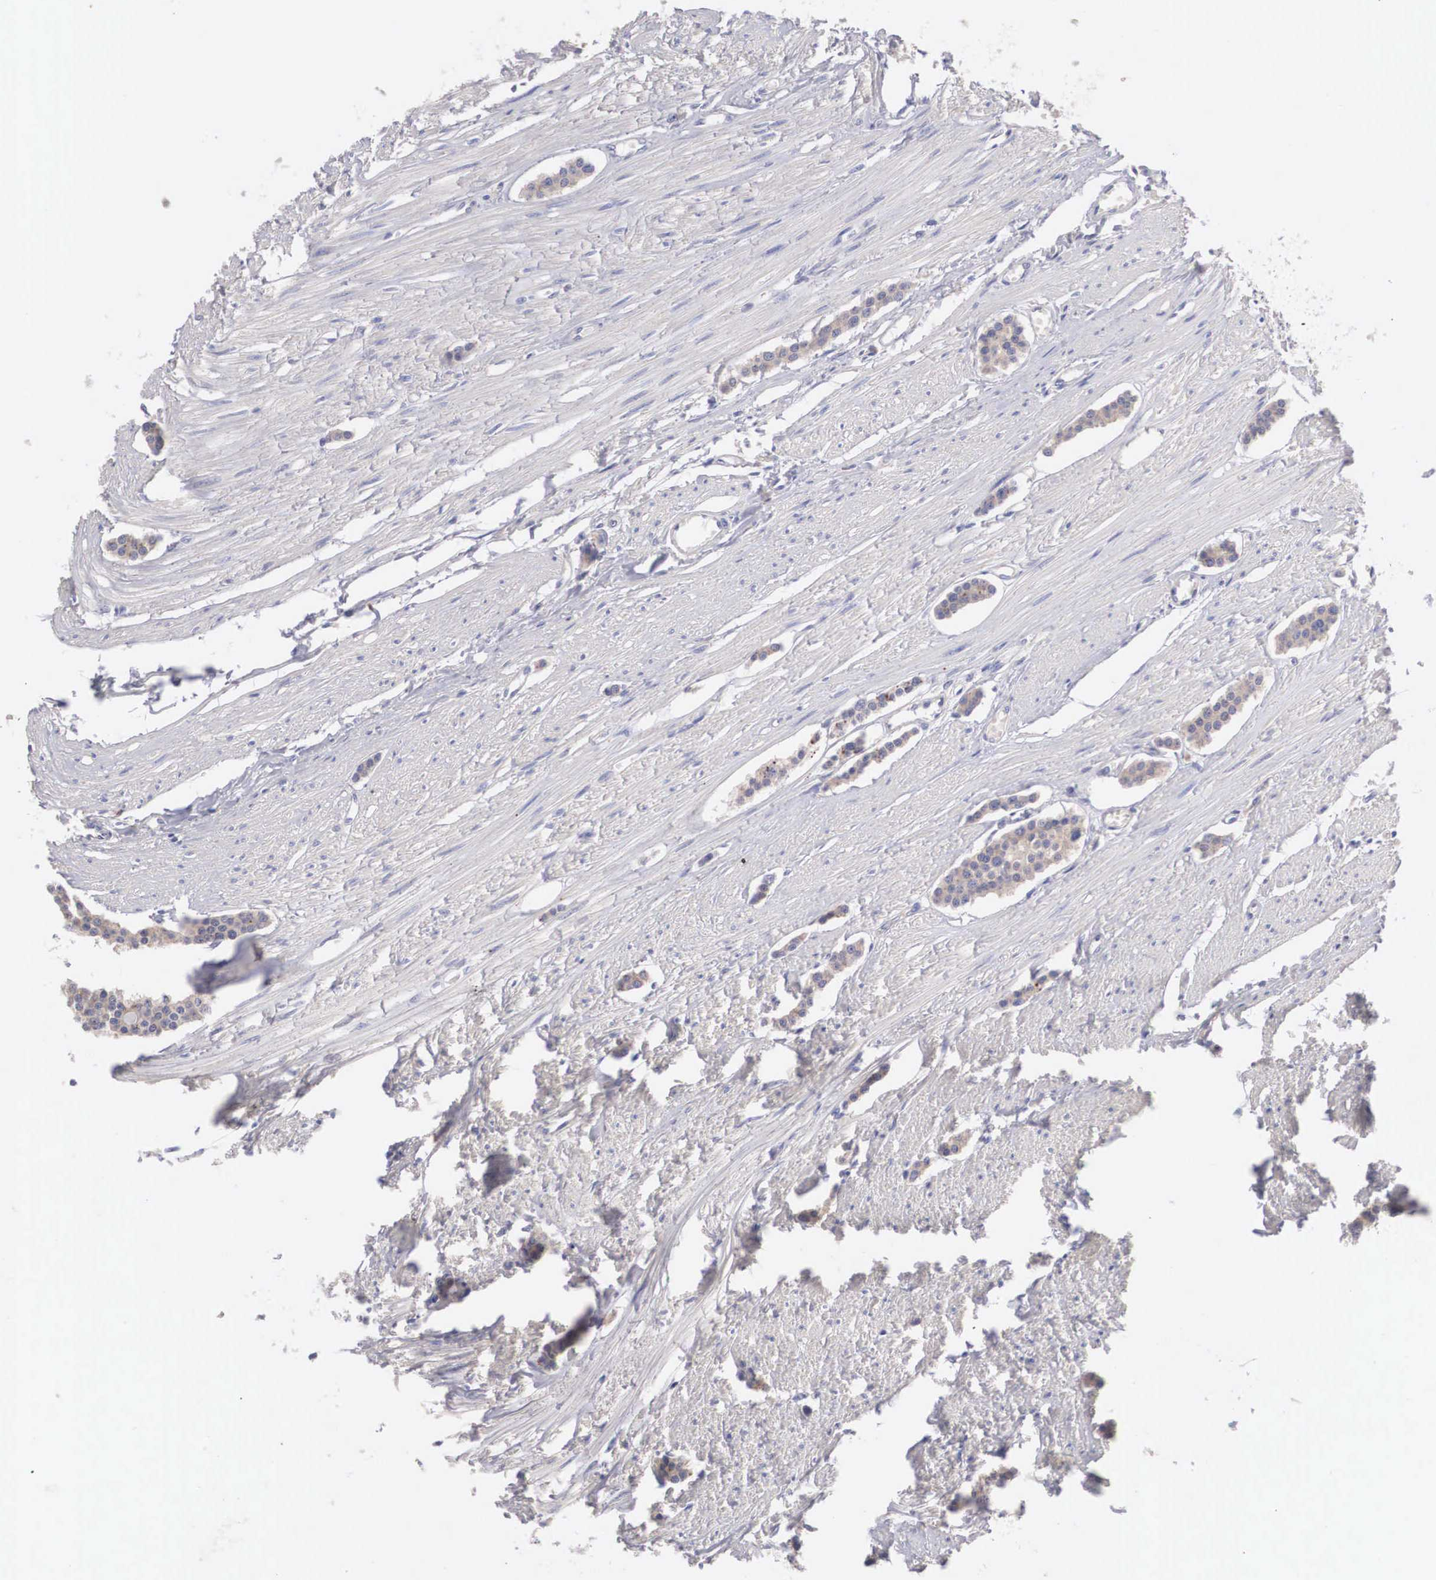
{"staining": {"intensity": "weak", "quantity": ">75%", "location": "cytoplasmic/membranous"}, "tissue": "carcinoid", "cell_type": "Tumor cells", "image_type": "cancer", "snomed": [{"axis": "morphology", "description": "Carcinoid, malignant, NOS"}, {"axis": "topography", "description": "Small intestine"}], "caption": "IHC staining of malignant carcinoid, which demonstrates low levels of weak cytoplasmic/membranous positivity in approximately >75% of tumor cells indicating weak cytoplasmic/membranous protein staining. The staining was performed using DAB (3,3'-diaminobenzidine) (brown) for protein detection and nuclei were counterstained in hematoxylin (blue).", "gene": "ABHD4", "patient": {"sex": "male", "age": 60}}